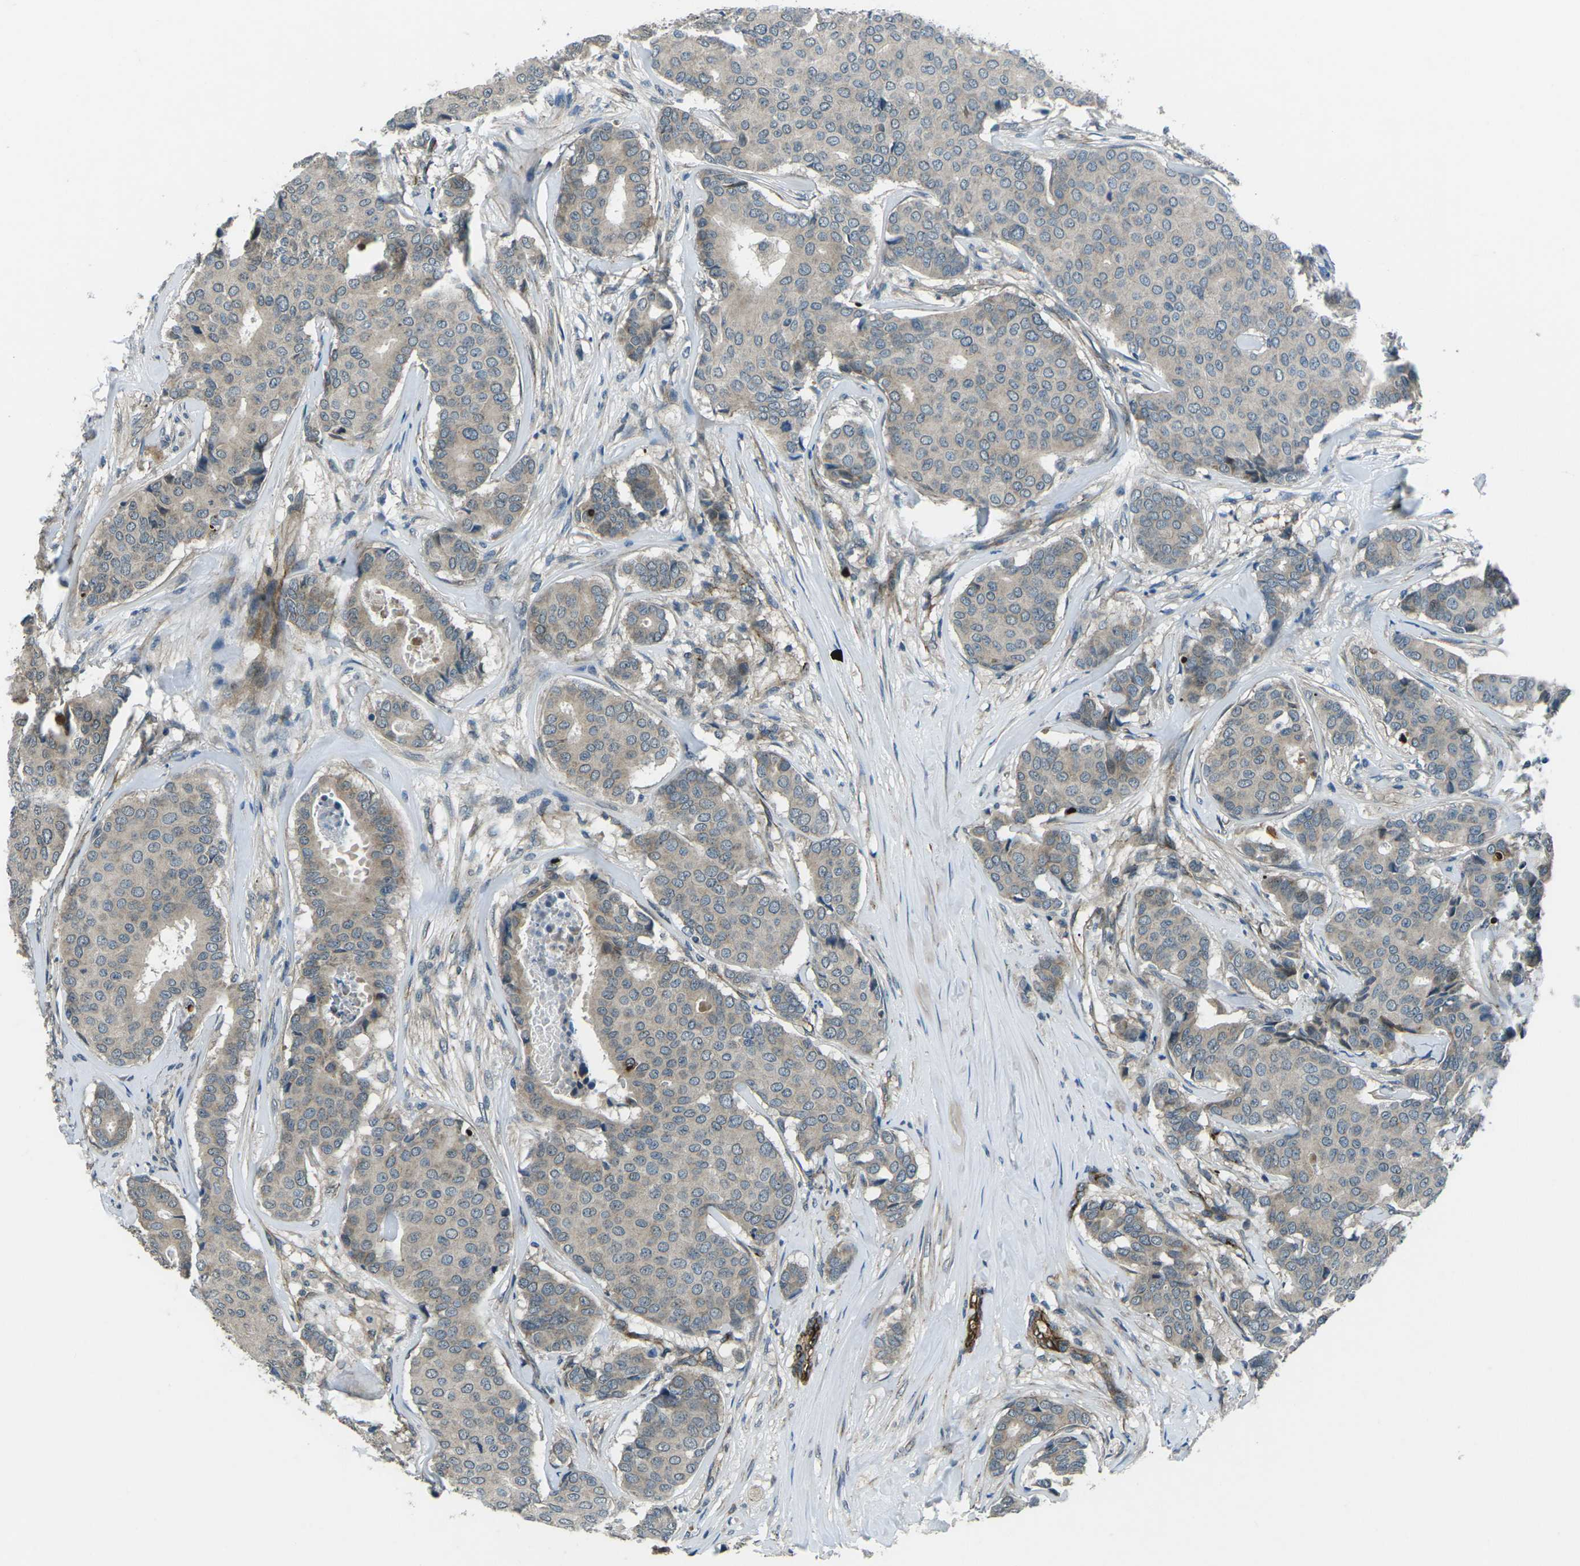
{"staining": {"intensity": "weak", "quantity": "25%-75%", "location": "cytoplasmic/membranous"}, "tissue": "breast cancer", "cell_type": "Tumor cells", "image_type": "cancer", "snomed": [{"axis": "morphology", "description": "Duct carcinoma"}, {"axis": "topography", "description": "Breast"}], "caption": "IHC image of neoplastic tissue: human breast cancer stained using IHC displays low levels of weak protein expression localized specifically in the cytoplasmic/membranous of tumor cells, appearing as a cytoplasmic/membranous brown color.", "gene": "AFAP1", "patient": {"sex": "female", "age": 75}}